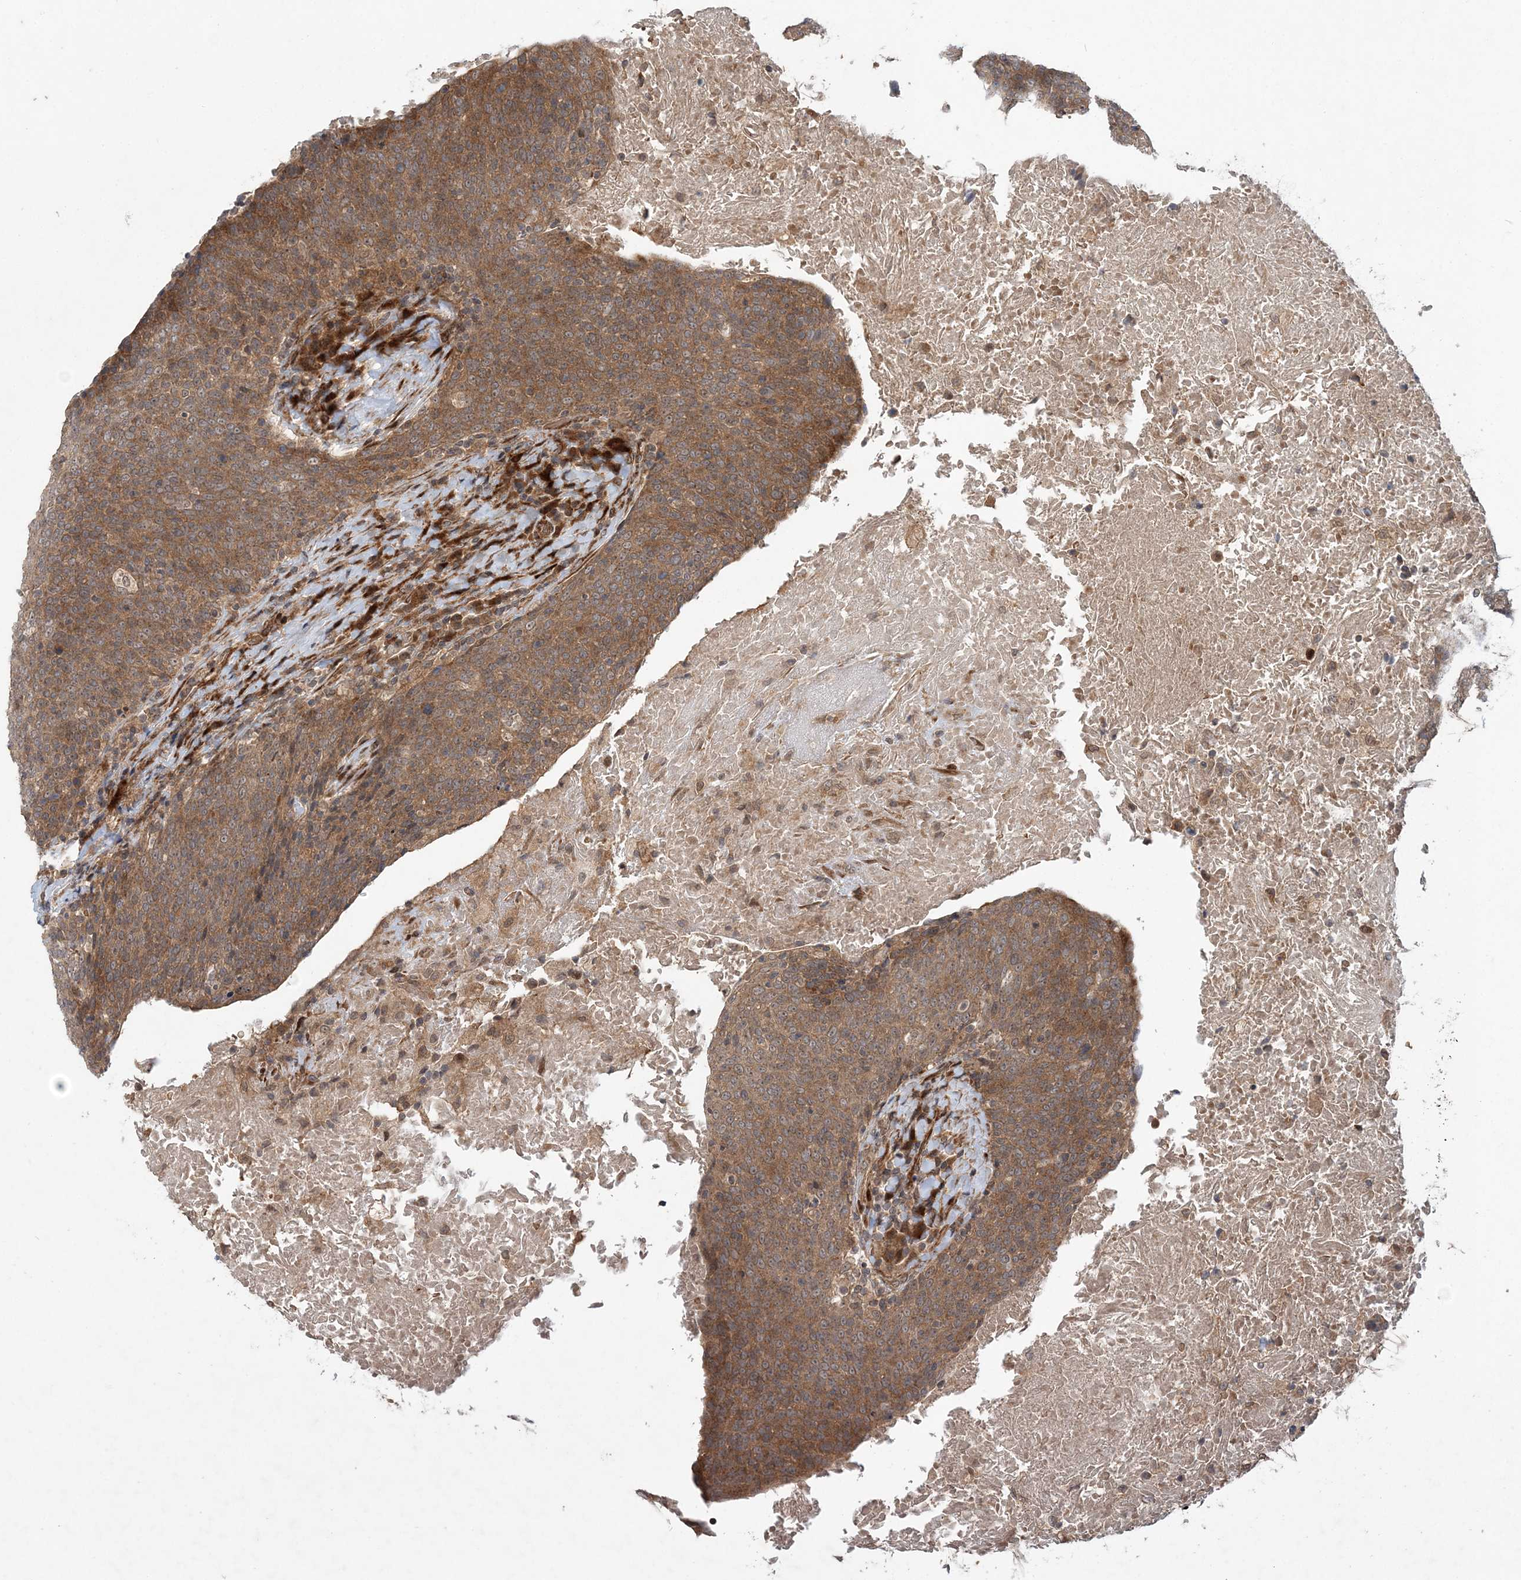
{"staining": {"intensity": "moderate", "quantity": ">75%", "location": "cytoplasmic/membranous"}, "tissue": "head and neck cancer", "cell_type": "Tumor cells", "image_type": "cancer", "snomed": [{"axis": "morphology", "description": "Squamous cell carcinoma, NOS"}, {"axis": "morphology", "description": "Squamous cell carcinoma, metastatic, NOS"}, {"axis": "topography", "description": "Lymph node"}, {"axis": "topography", "description": "Head-Neck"}], "caption": "Immunohistochemical staining of human head and neck cancer (metastatic squamous cell carcinoma) shows moderate cytoplasmic/membranous protein staining in about >75% of tumor cells. (brown staining indicates protein expression, while blue staining denotes nuclei).", "gene": "UBTD2", "patient": {"sex": "male", "age": 62}}